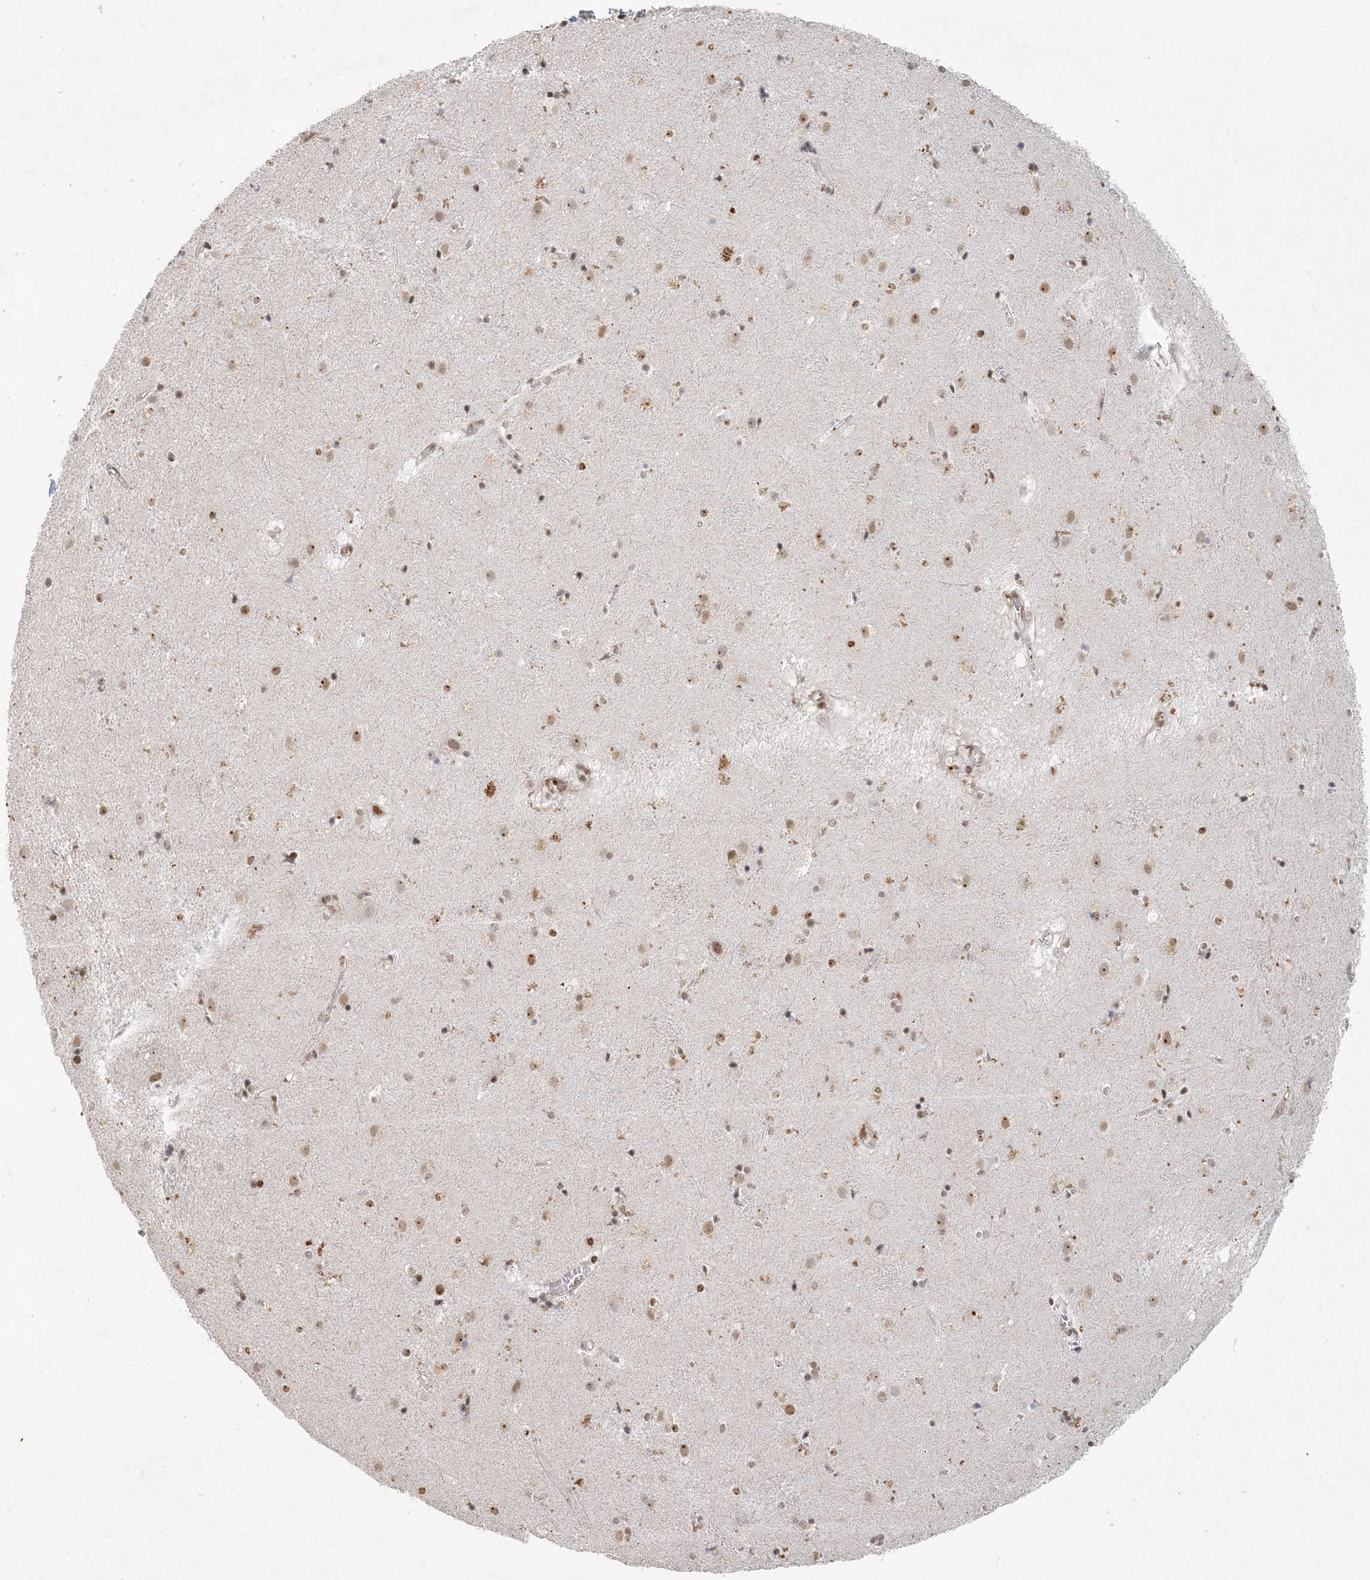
{"staining": {"intensity": "weak", "quantity": "25%-75%", "location": "nuclear"}, "tissue": "caudate", "cell_type": "Glial cells", "image_type": "normal", "snomed": [{"axis": "morphology", "description": "Normal tissue, NOS"}, {"axis": "topography", "description": "Lateral ventricle wall"}], "caption": "Immunohistochemistry (IHC) histopathology image of normal caudate stained for a protein (brown), which displays low levels of weak nuclear staining in about 25%-75% of glial cells.", "gene": "BAZ1B", "patient": {"sex": "male", "age": 70}}